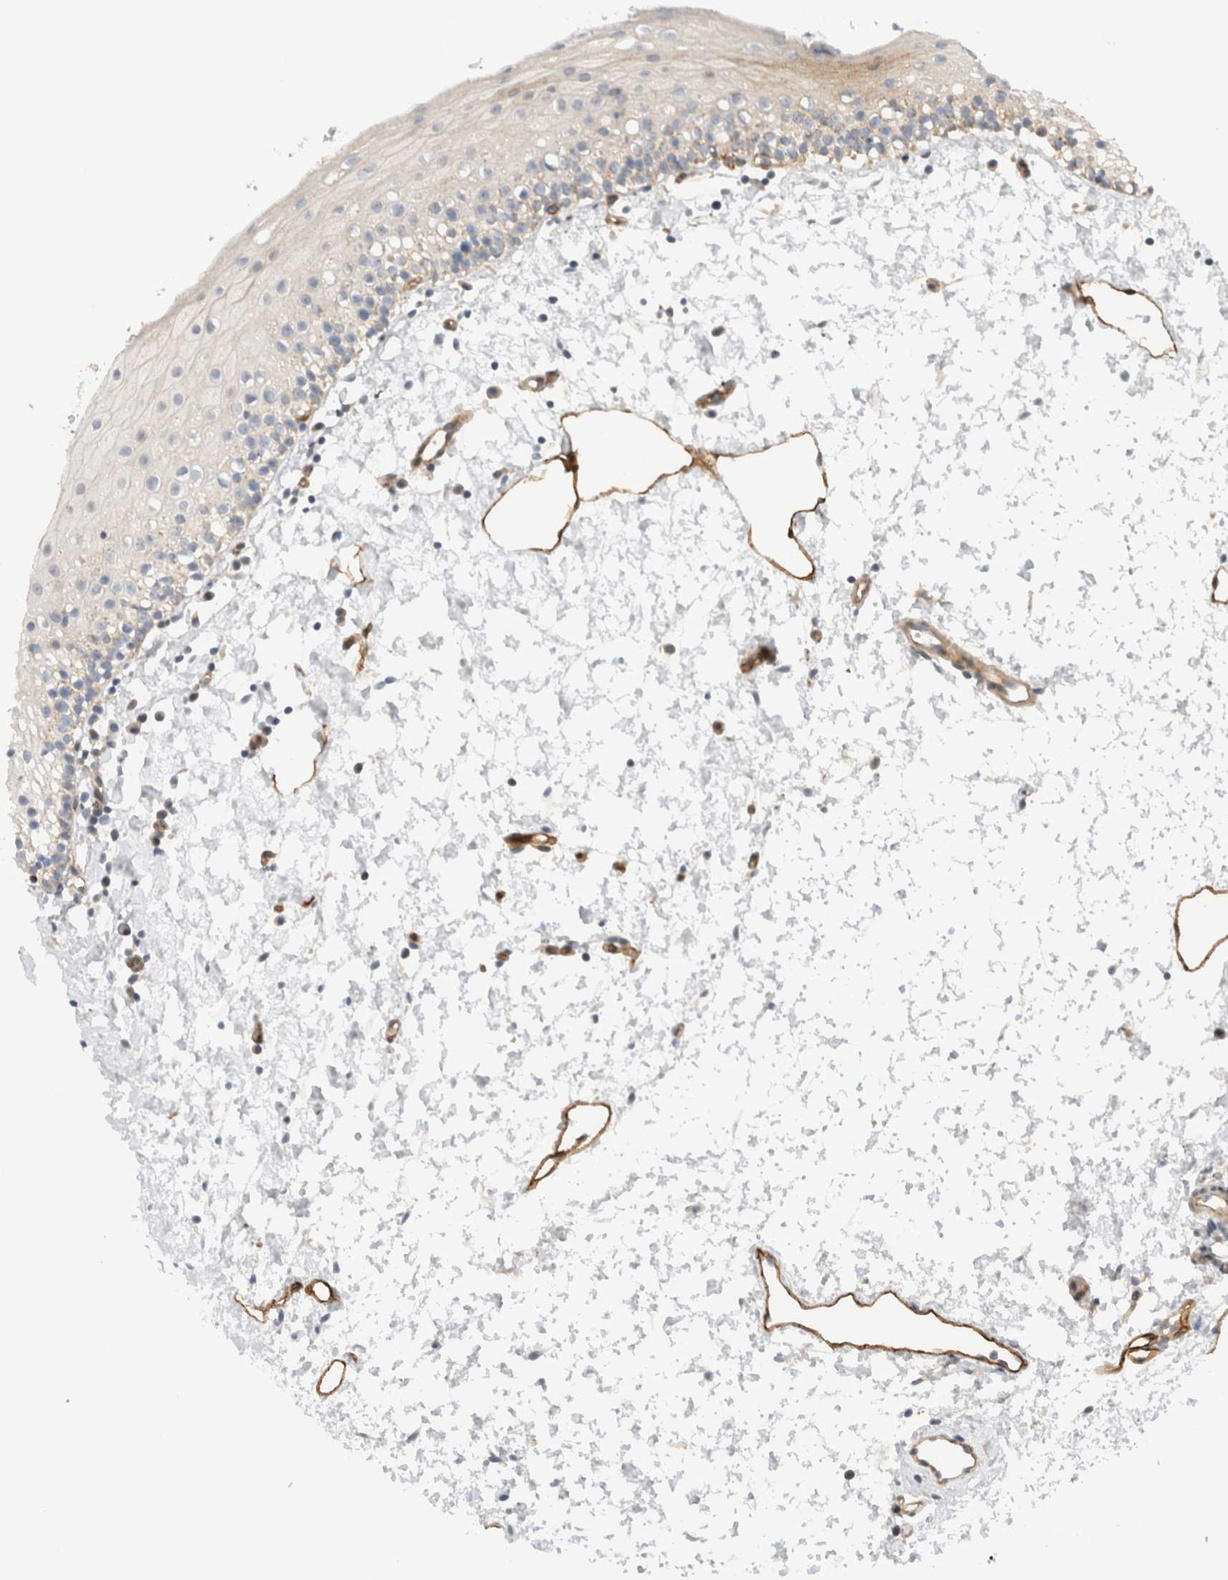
{"staining": {"intensity": "moderate", "quantity": "<25%", "location": "cytoplasmic/membranous"}, "tissue": "oral mucosa", "cell_type": "Squamous epithelial cells", "image_type": "normal", "snomed": [{"axis": "morphology", "description": "Normal tissue, NOS"}, {"axis": "topography", "description": "Oral tissue"}], "caption": "An image showing moderate cytoplasmic/membranous staining in about <25% of squamous epithelial cells in unremarkable oral mucosa, as visualized by brown immunohistochemical staining.", "gene": "KPNA5", "patient": {"sex": "male", "age": 28}}